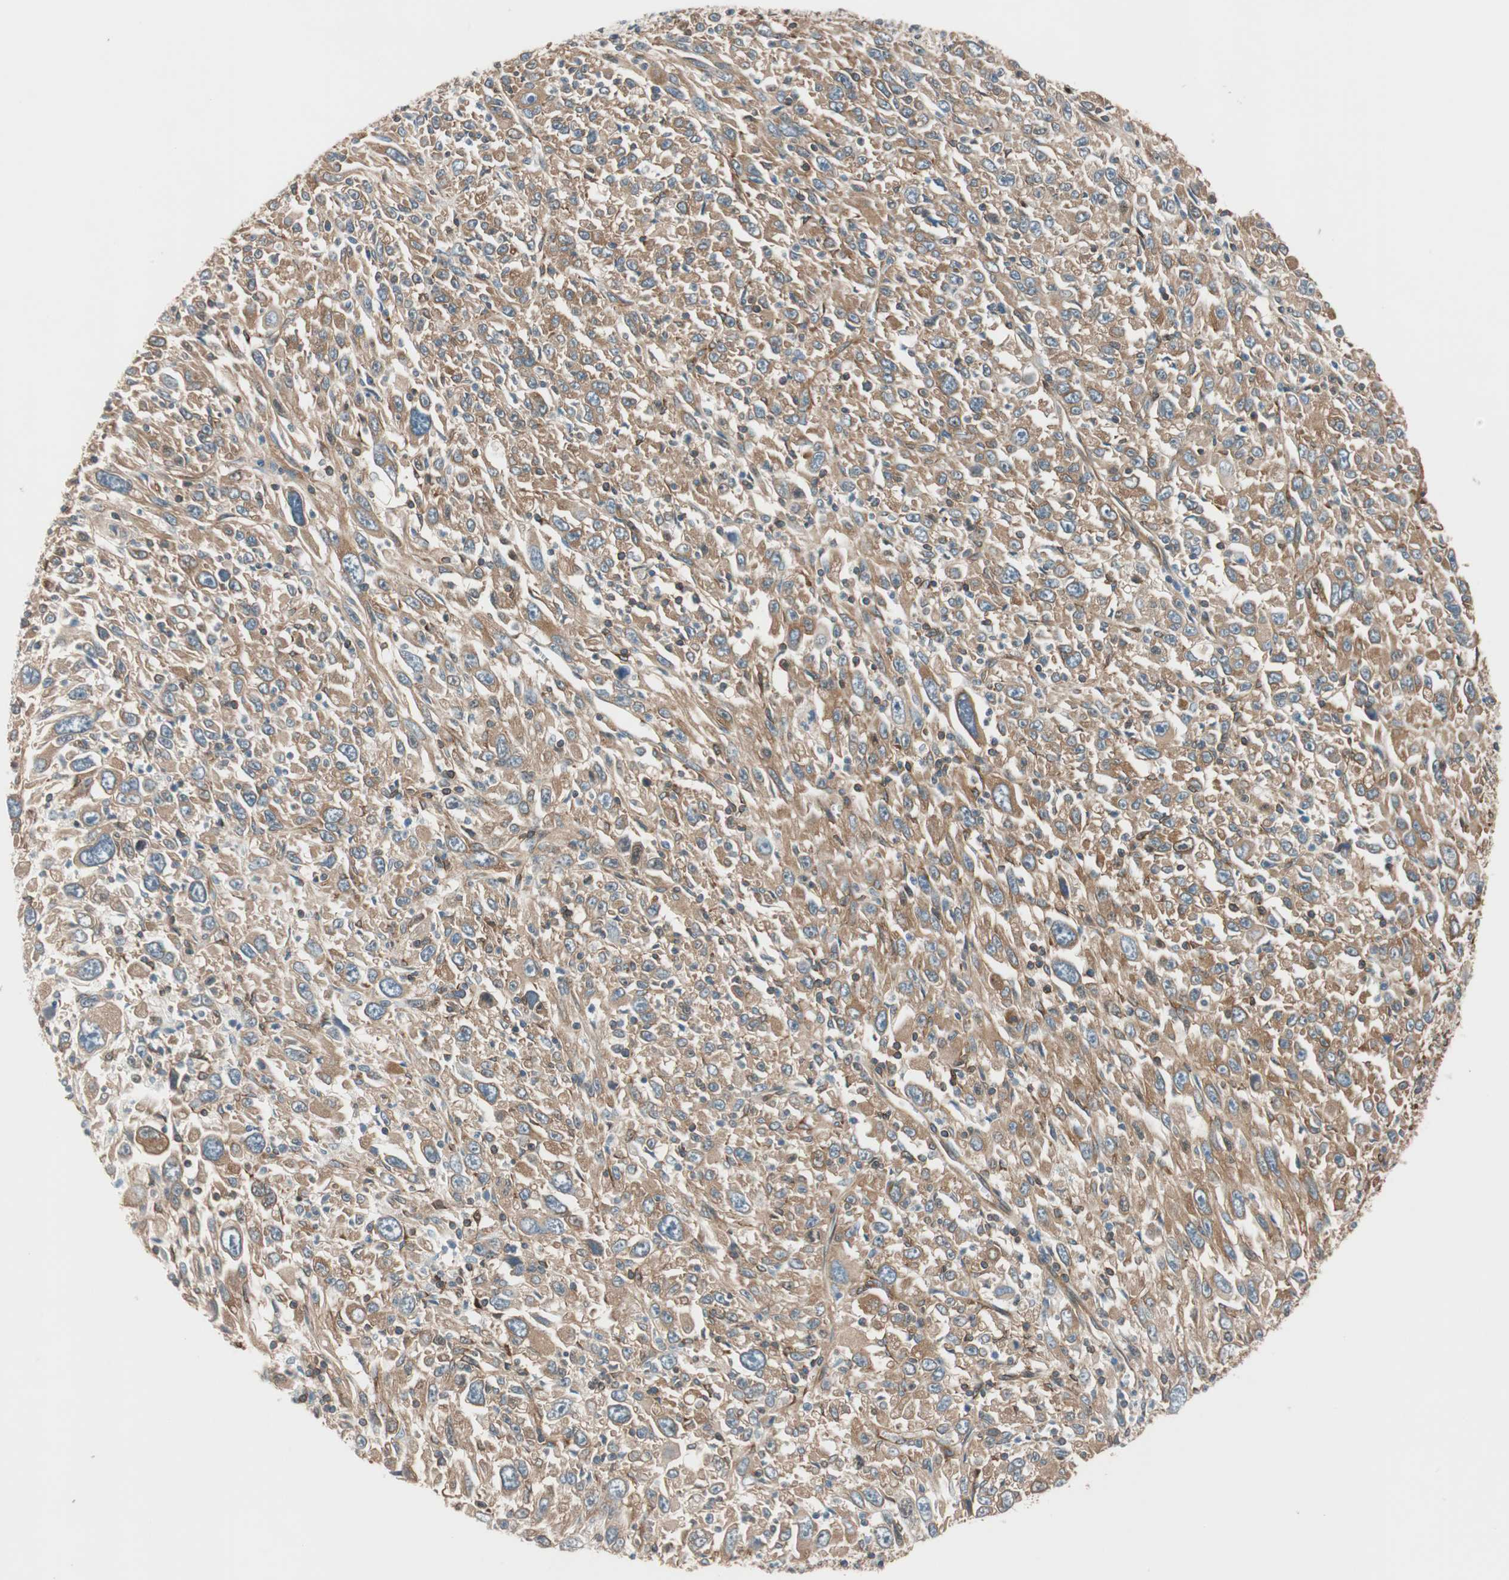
{"staining": {"intensity": "moderate", "quantity": ">75%", "location": "cytoplasmic/membranous"}, "tissue": "melanoma", "cell_type": "Tumor cells", "image_type": "cancer", "snomed": [{"axis": "morphology", "description": "Malignant melanoma, Metastatic site"}, {"axis": "topography", "description": "Skin"}], "caption": "Protein expression analysis of malignant melanoma (metastatic site) reveals moderate cytoplasmic/membranous expression in approximately >75% of tumor cells.", "gene": "WASL", "patient": {"sex": "female", "age": 56}}